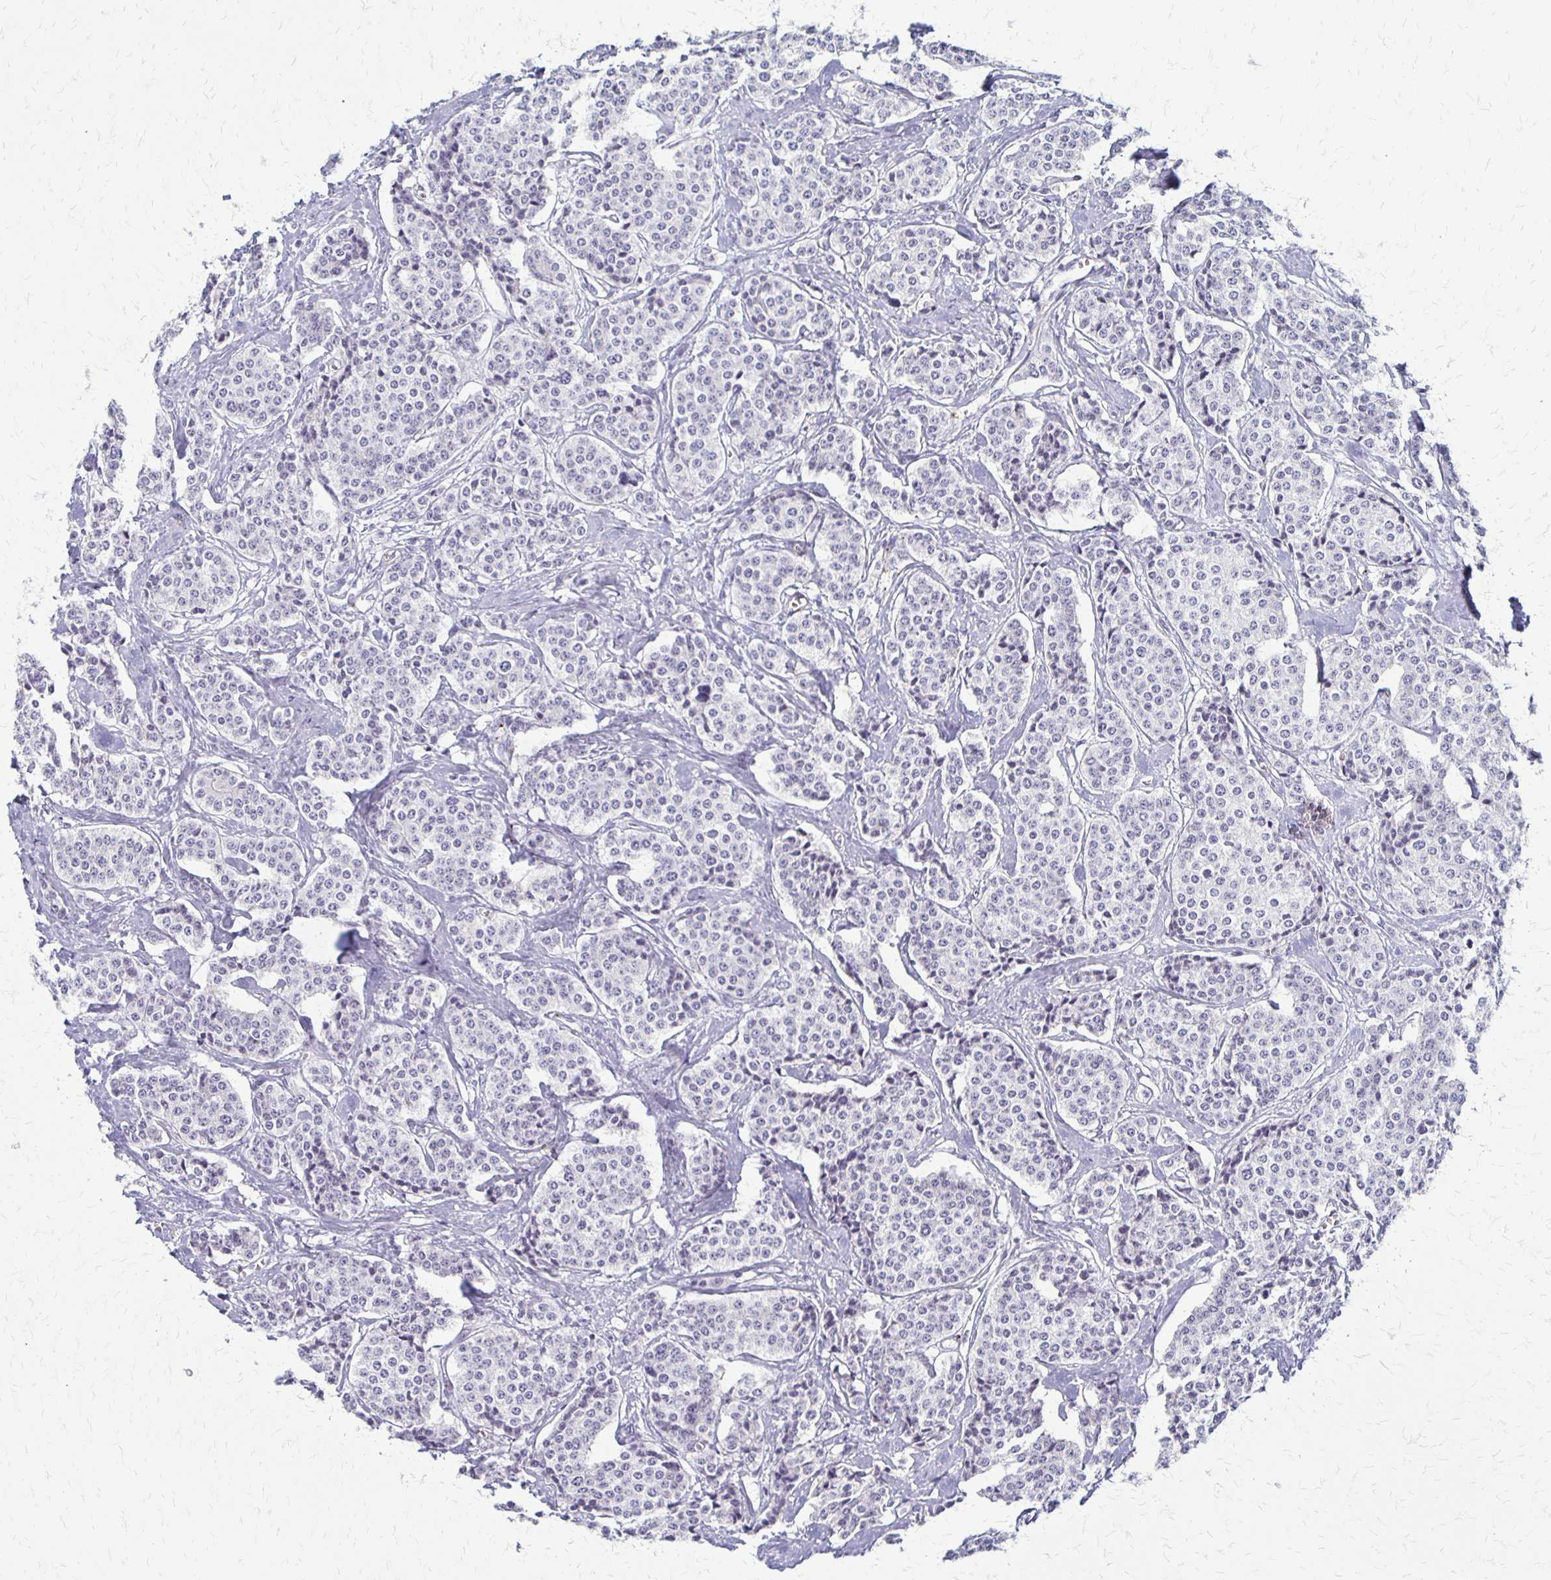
{"staining": {"intensity": "negative", "quantity": "none", "location": "none"}, "tissue": "carcinoid", "cell_type": "Tumor cells", "image_type": "cancer", "snomed": [{"axis": "morphology", "description": "Carcinoid, malignant, NOS"}, {"axis": "topography", "description": "Small intestine"}], "caption": "The histopathology image reveals no staining of tumor cells in carcinoid (malignant).", "gene": "RHOC", "patient": {"sex": "female", "age": 64}}